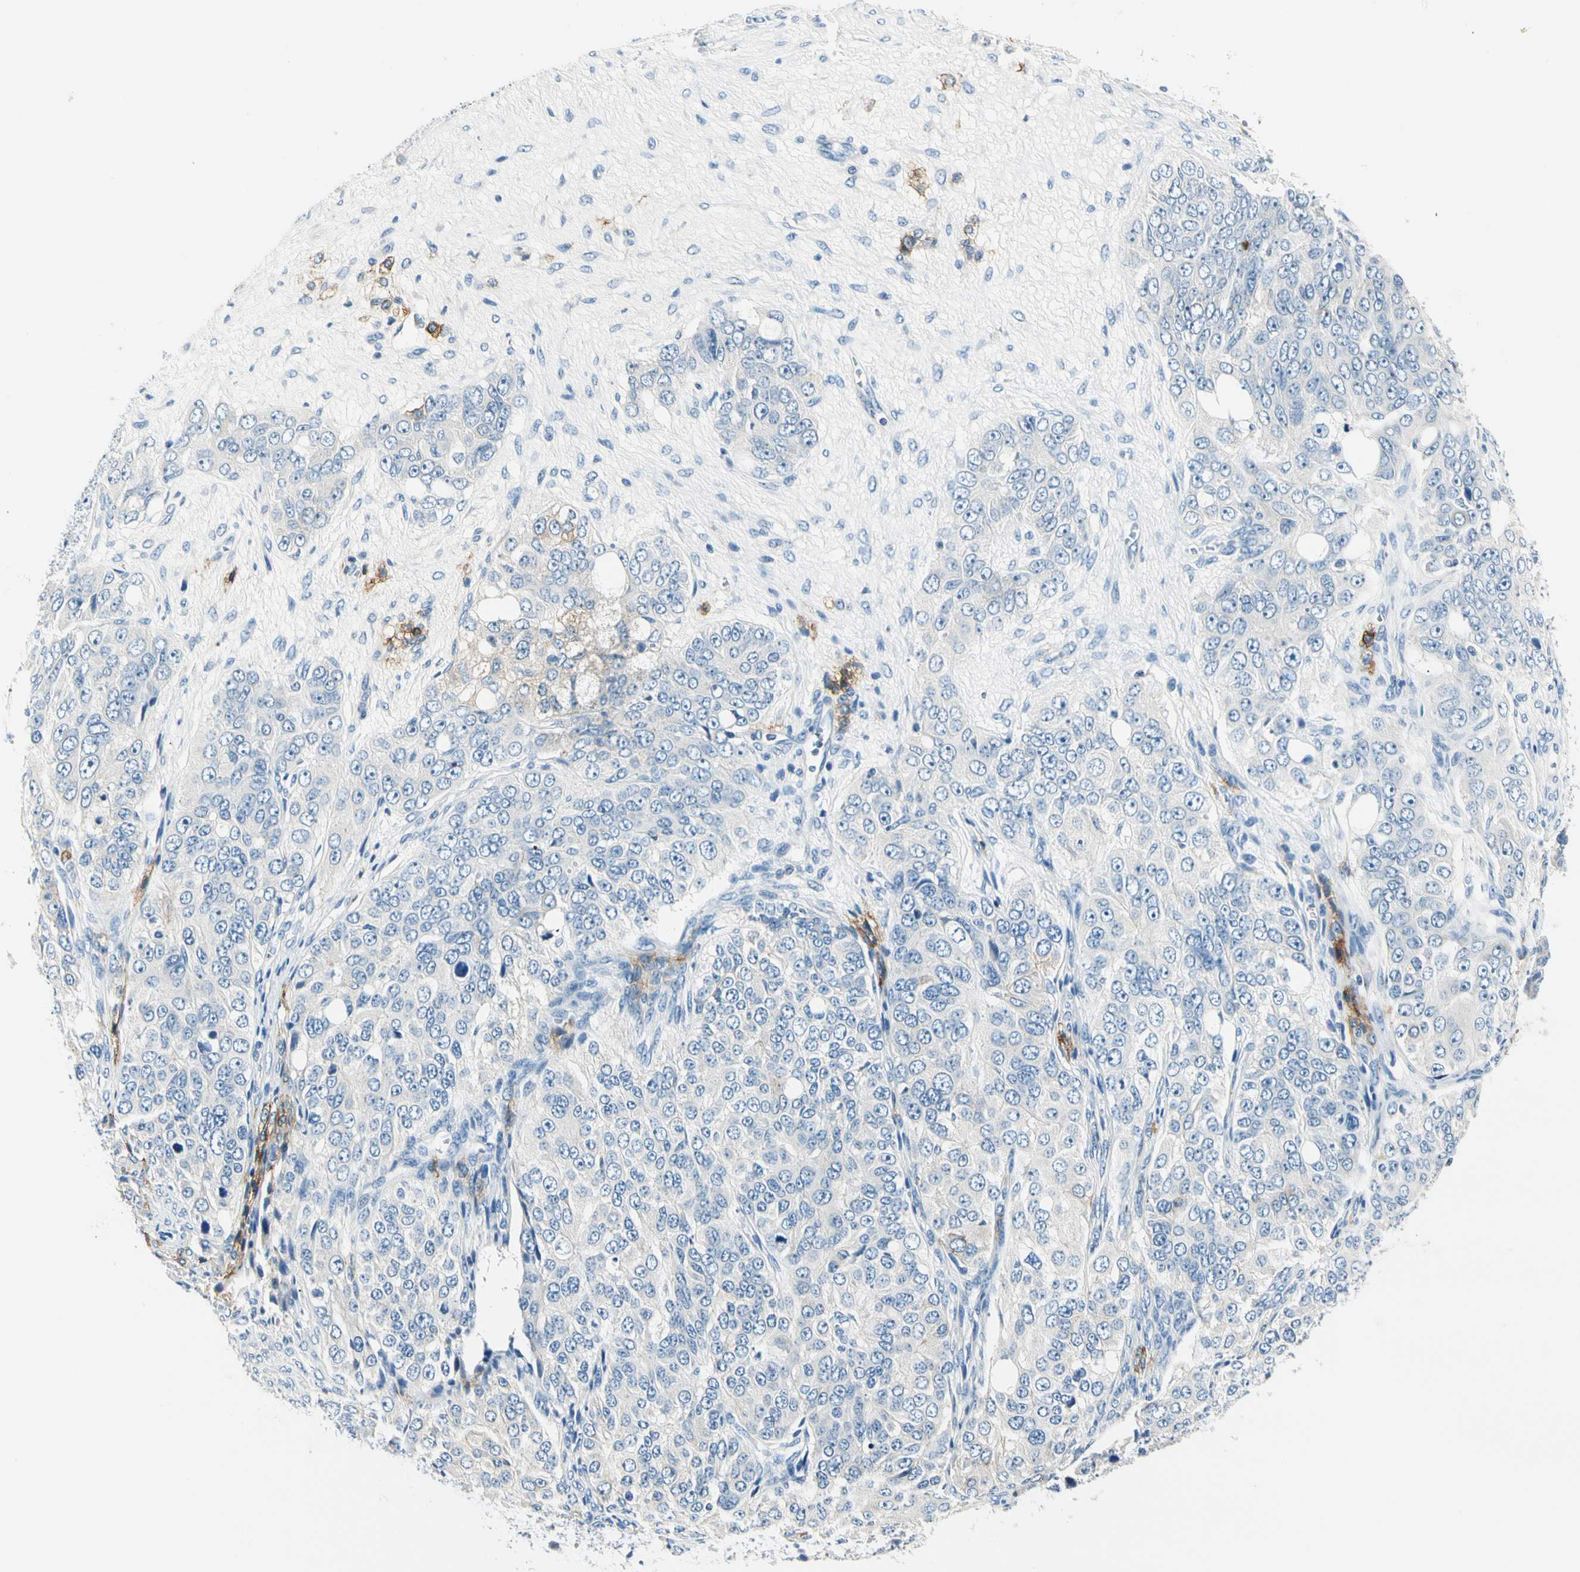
{"staining": {"intensity": "negative", "quantity": "none", "location": "none"}, "tissue": "ovarian cancer", "cell_type": "Tumor cells", "image_type": "cancer", "snomed": [{"axis": "morphology", "description": "Carcinoma, endometroid"}, {"axis": "topography", "description": "Ovary"}], "caption": "An IHC histopathology image of endometroid carcinoma (ovarian) is shown. There is no staining in tumor cells of endometroid carcinoma (ovarian).", "gene": "TGFBR3", "patient": {"sex": "female", "age": 51}}